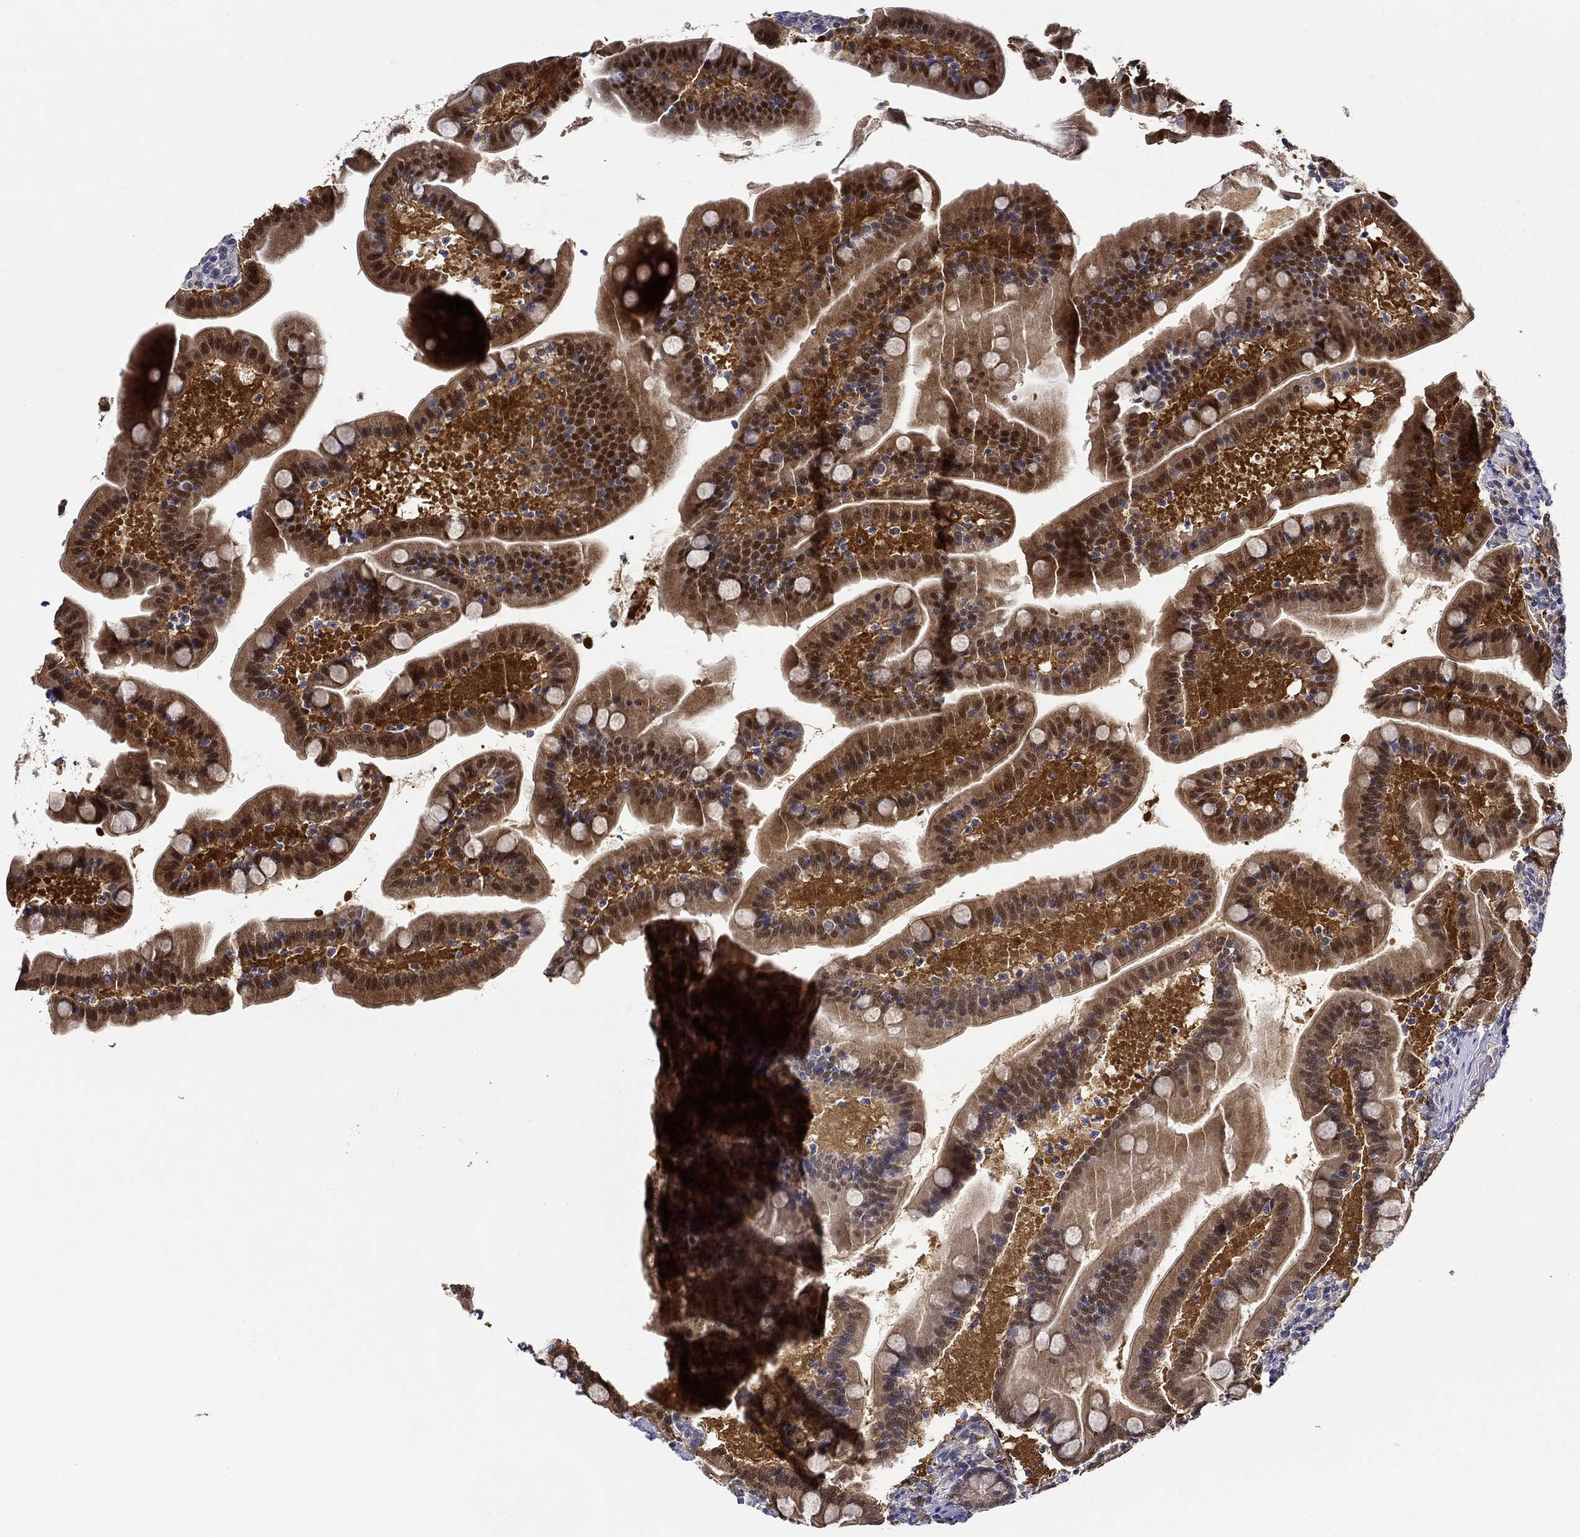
{"staining": {"intensity": "moderate", "quantity": "25%-75%", "location": "cytoplasmic/membranous,nuclear"}, "tissue": "small intestine", "cell_type": "Glandular cells", "image_type": "normal", "snomed": [{"axis": "morphology", "description": "Normal tissue, NOS"}, {"axis": "topography", "description": "Small intestine"}], "caption": "DAB immunohistochemical staining of unremarkable small intestine exhibits moderate cytoplasmic/membranous,nuclear protein staining in approximately 25%-75% of glandular cells. The staining was performed using DAB, with brown indicating positive protein expression. Nuclei are stained blue with hematoxylin.", "gene": "DDTL", "patient": {"sex": "male", "age": 66}}